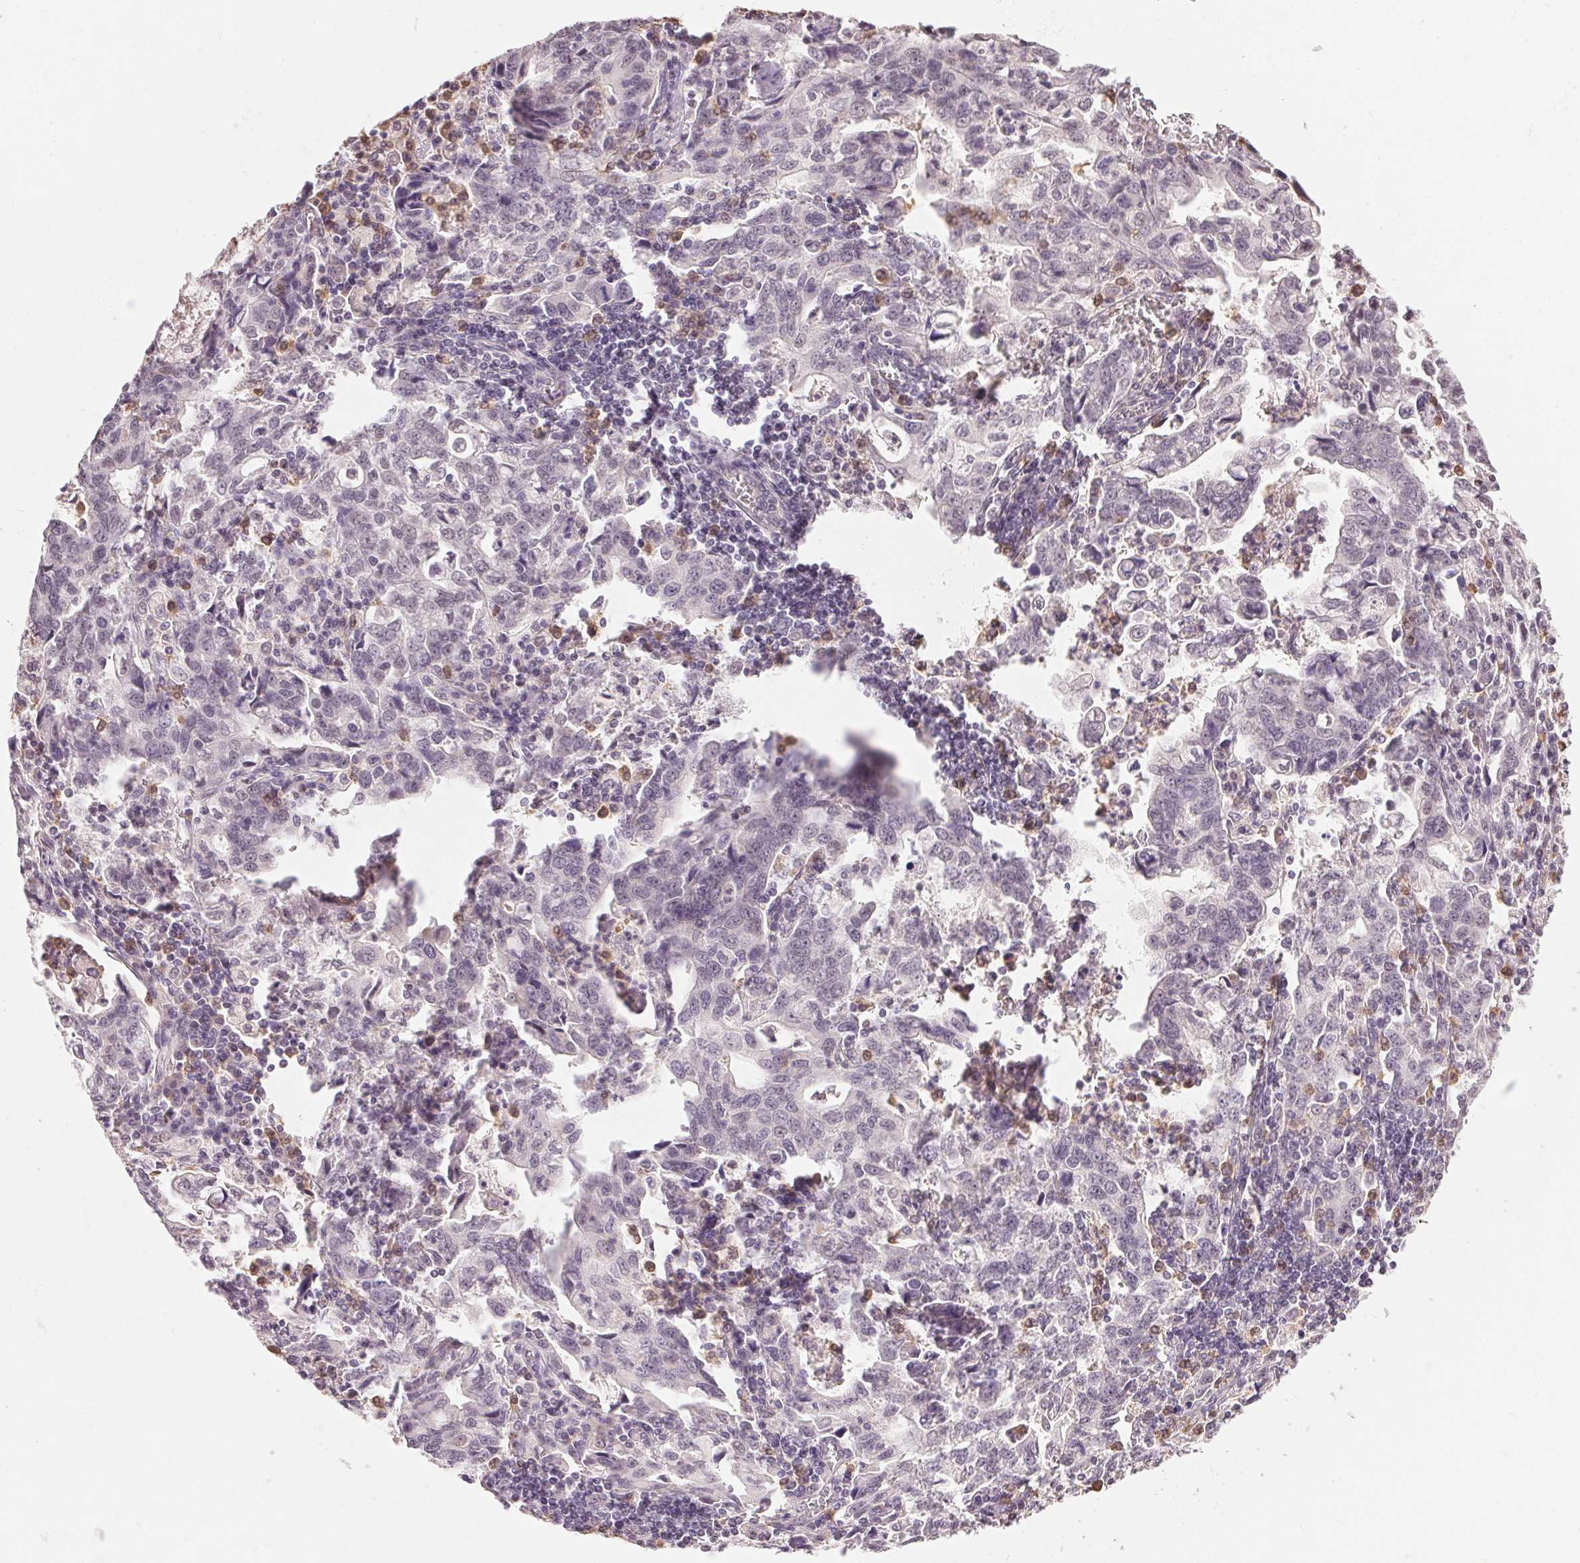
{"staining": {"intensity": "negative", "quantity": "none", "location": "none"}, "tissue": "stomach cancer", "cell_type": "Tumor cells", "image_type": "cancer", "snomed": [{"axis": "morphology", "description": "Adenocarcinoma, NOS"}, {"axis": "topography", "description": "Stomach, upper"}], "caption": "Immunohistochemistry of human adenocarcinoma (stomach) displays no staining in tumor cells.", "gene": "FNDC4", "patient": {"sex": "male", "age": 85}}